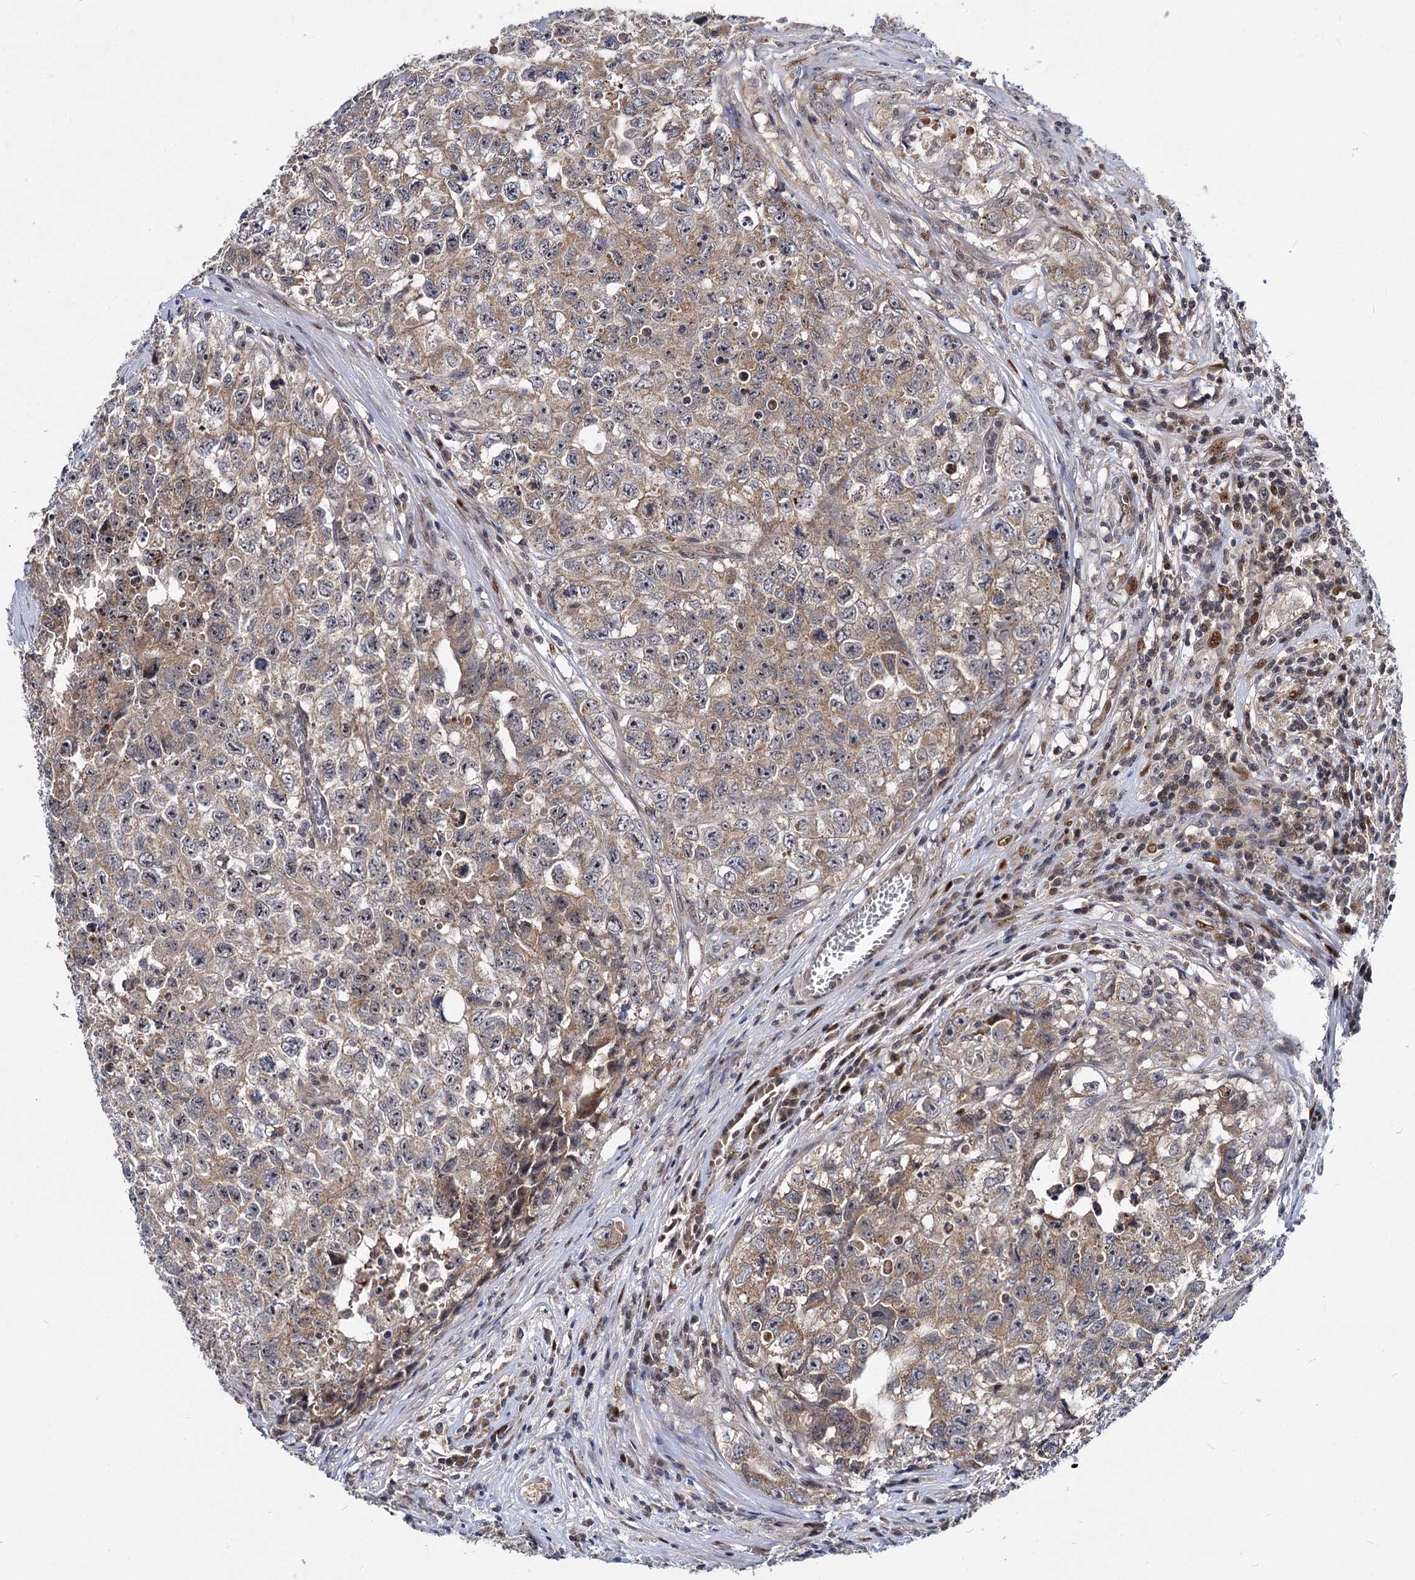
{"staining": {"intensity": "weak", "quantity": "25%-75%", "location": "cytoplasmic/membranous"}, "tissue": "testis cancer", "cell_type": "Tumor cells", "image_type": "cancer", "snomed": [{"axis": "morphology", "description": "Seminoma, NOS"}, {"axis": "morphology", "description": "Carcinoma, Embryonal, NOS"}, {"axis": "topography", "description": "Testis"}], "caption": "Embryonal carcinoma (testis) tissue demonstrates weak cytoplasmic/membranous positivity in about 25%-75% of tumor cells", "gene": "MAML2", "patient": {"sex": "male", "age": 43}}